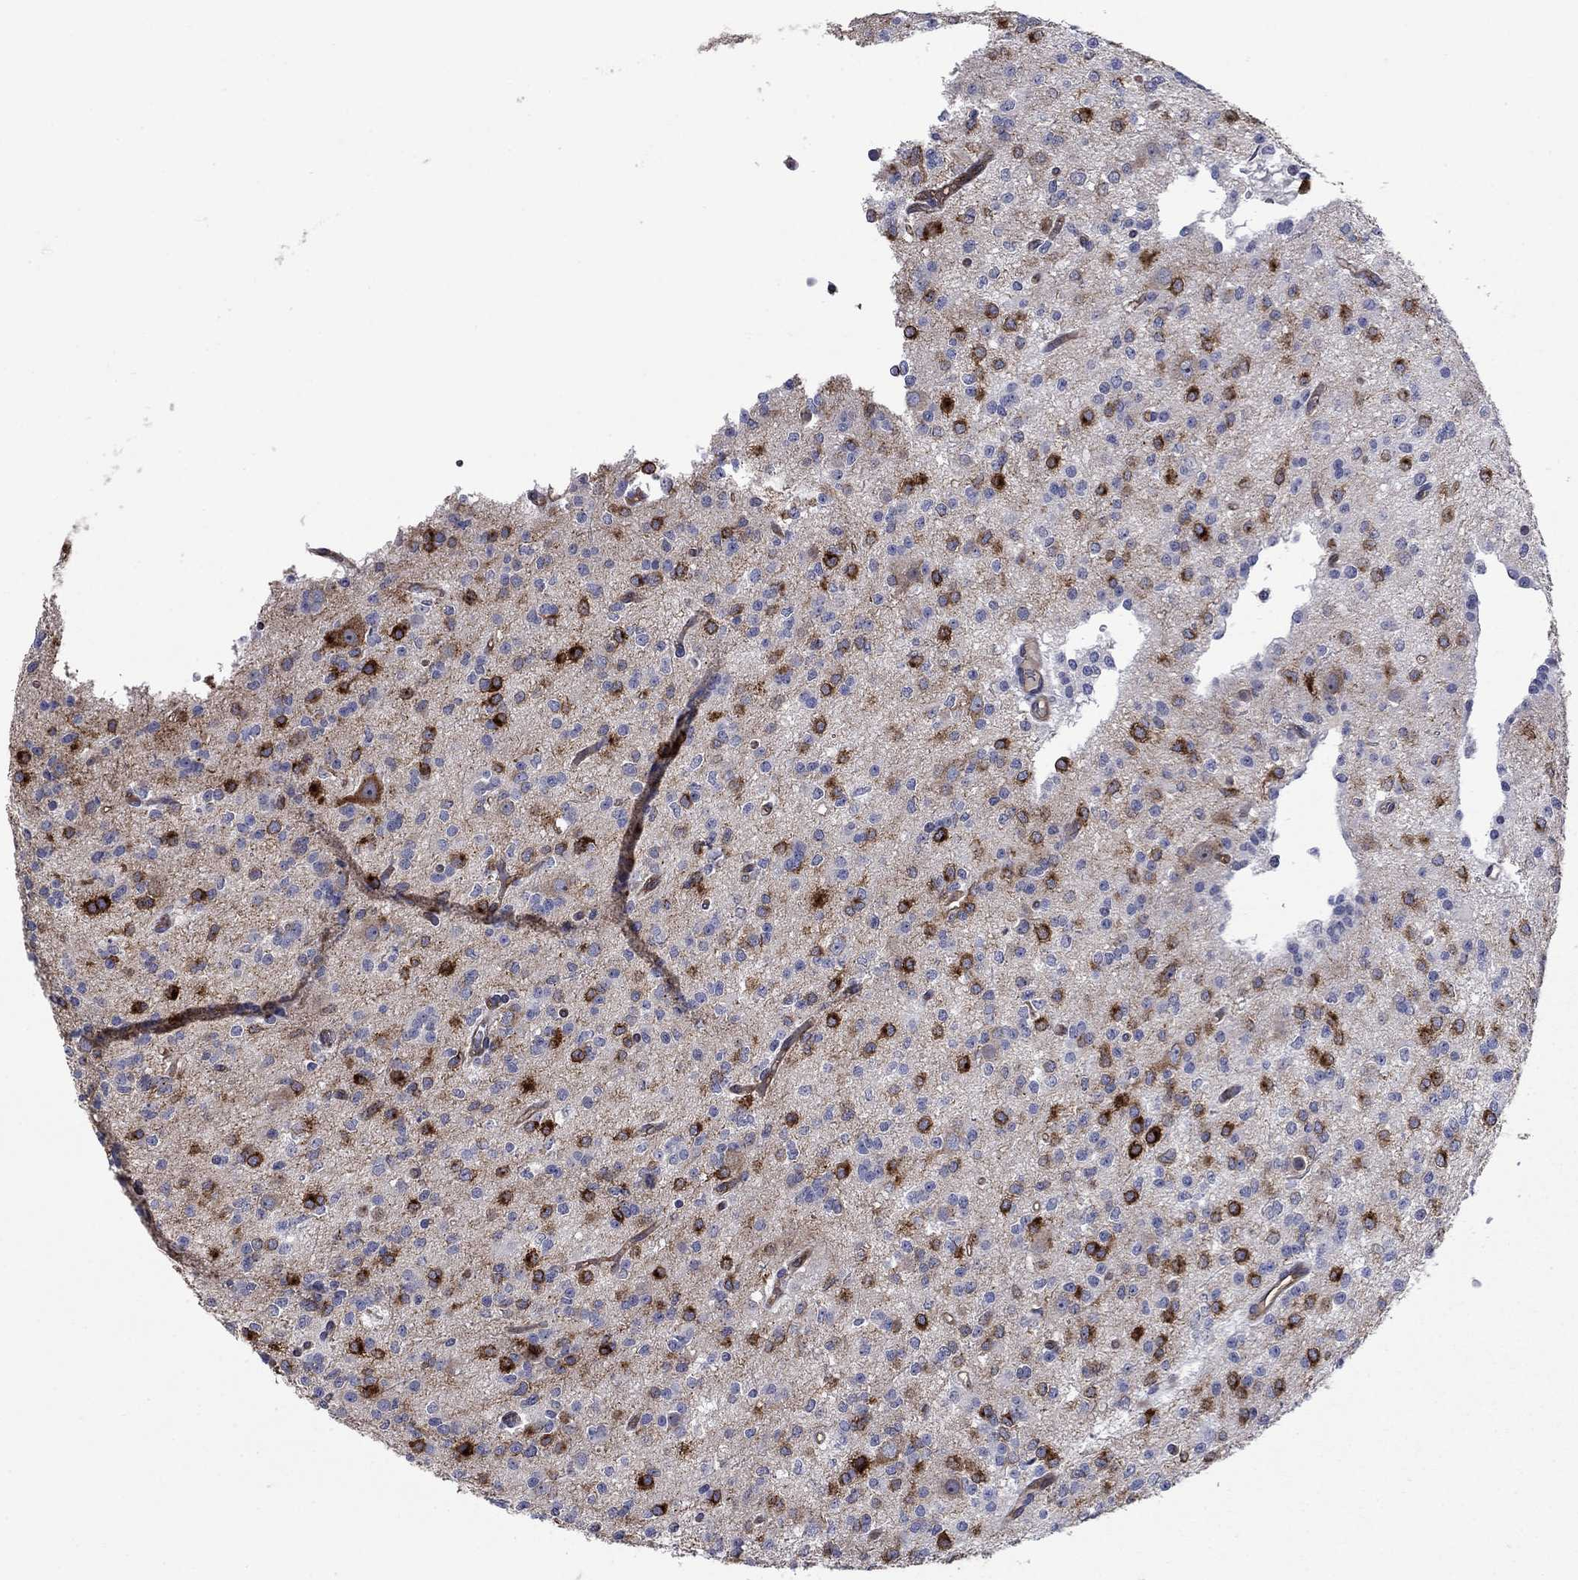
{"staining": {"intensity": "strong", "quantity": "<25%", "location": "cytoplasmic/membranous"}, "tissue": "glioma", "cell_type": "Tumor cells", "image_type": "cancer", "snomed": [{"axis": "morphology", "description": "Glioma, malignant, Low grade"}, {"axis": "topography", "description": "Brain"}], "caption": "Low-grade glioma (malignant) tissue displays strong cytoplasmic/membranous staining in approximately <25% of tumor cells, visualized by immunohistochemistry. Using DAB (3,3'-diaminobenzidine) (brown) and hematoxylin (blue) stains, captured at high magnification using brightfield microscopy.", "gene": "SLC1A1", "patient": {"sex": "male", "age": 27}}